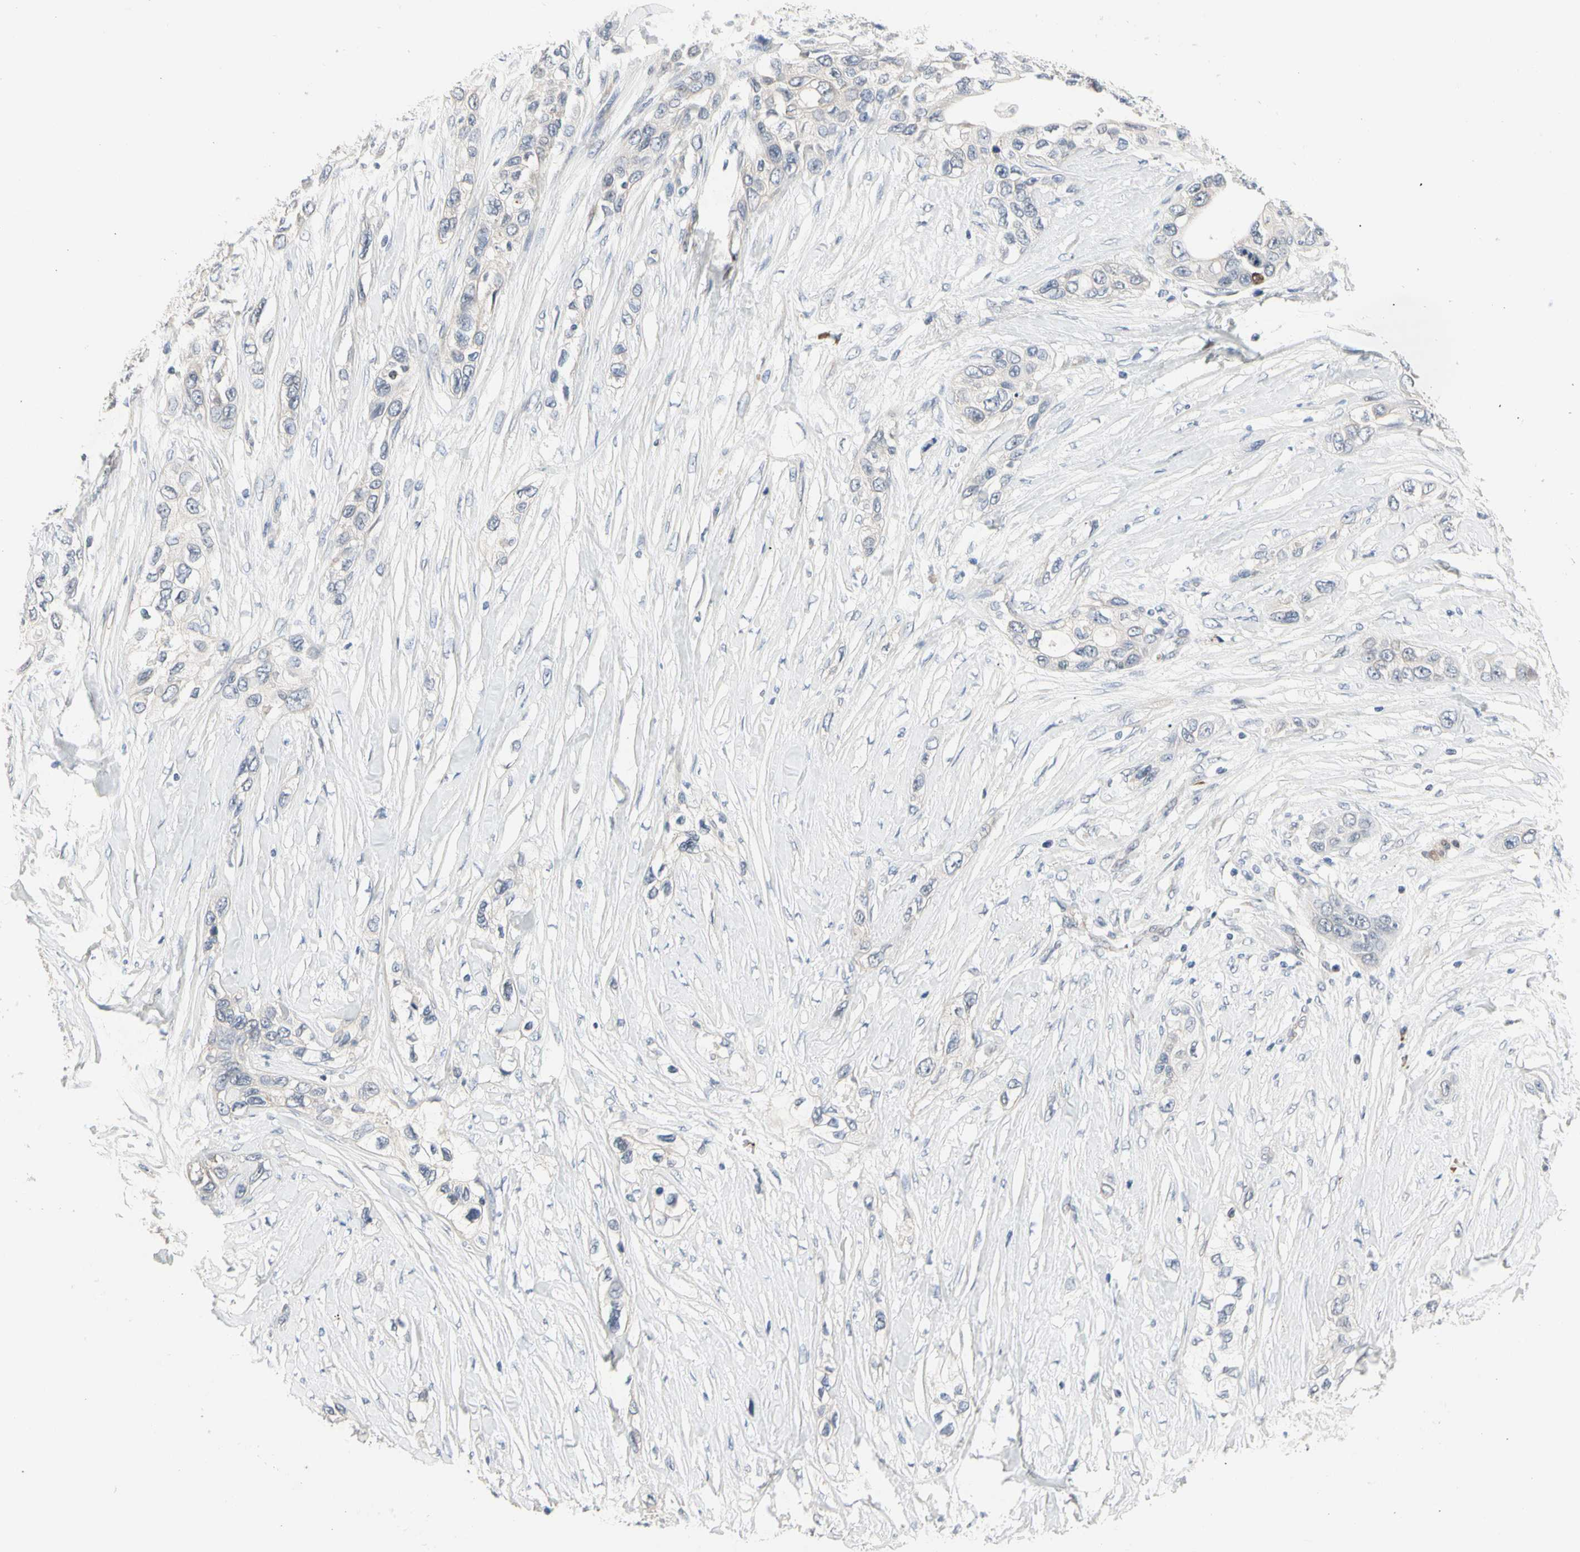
{"staining": {"intensity": "weak", "quantity": "<25%", "location": "cytoplasmic/membranous"}, "tissue": "pancreatic cancer", "cell_type": "Tumor cells", "image_type": "cancer", "snomed": [{"axis": "morphology", "description": "Adenocarcinoma, NOS"}, {"axis": "topography", "description": "Pancreas"}], "caption": "A histopathology image of human adenocarcinoma (pancreatic) is negative for staining in tumor cells.", "gene": "HMGCR", "patient": {"sex": "female", "age": 70}}